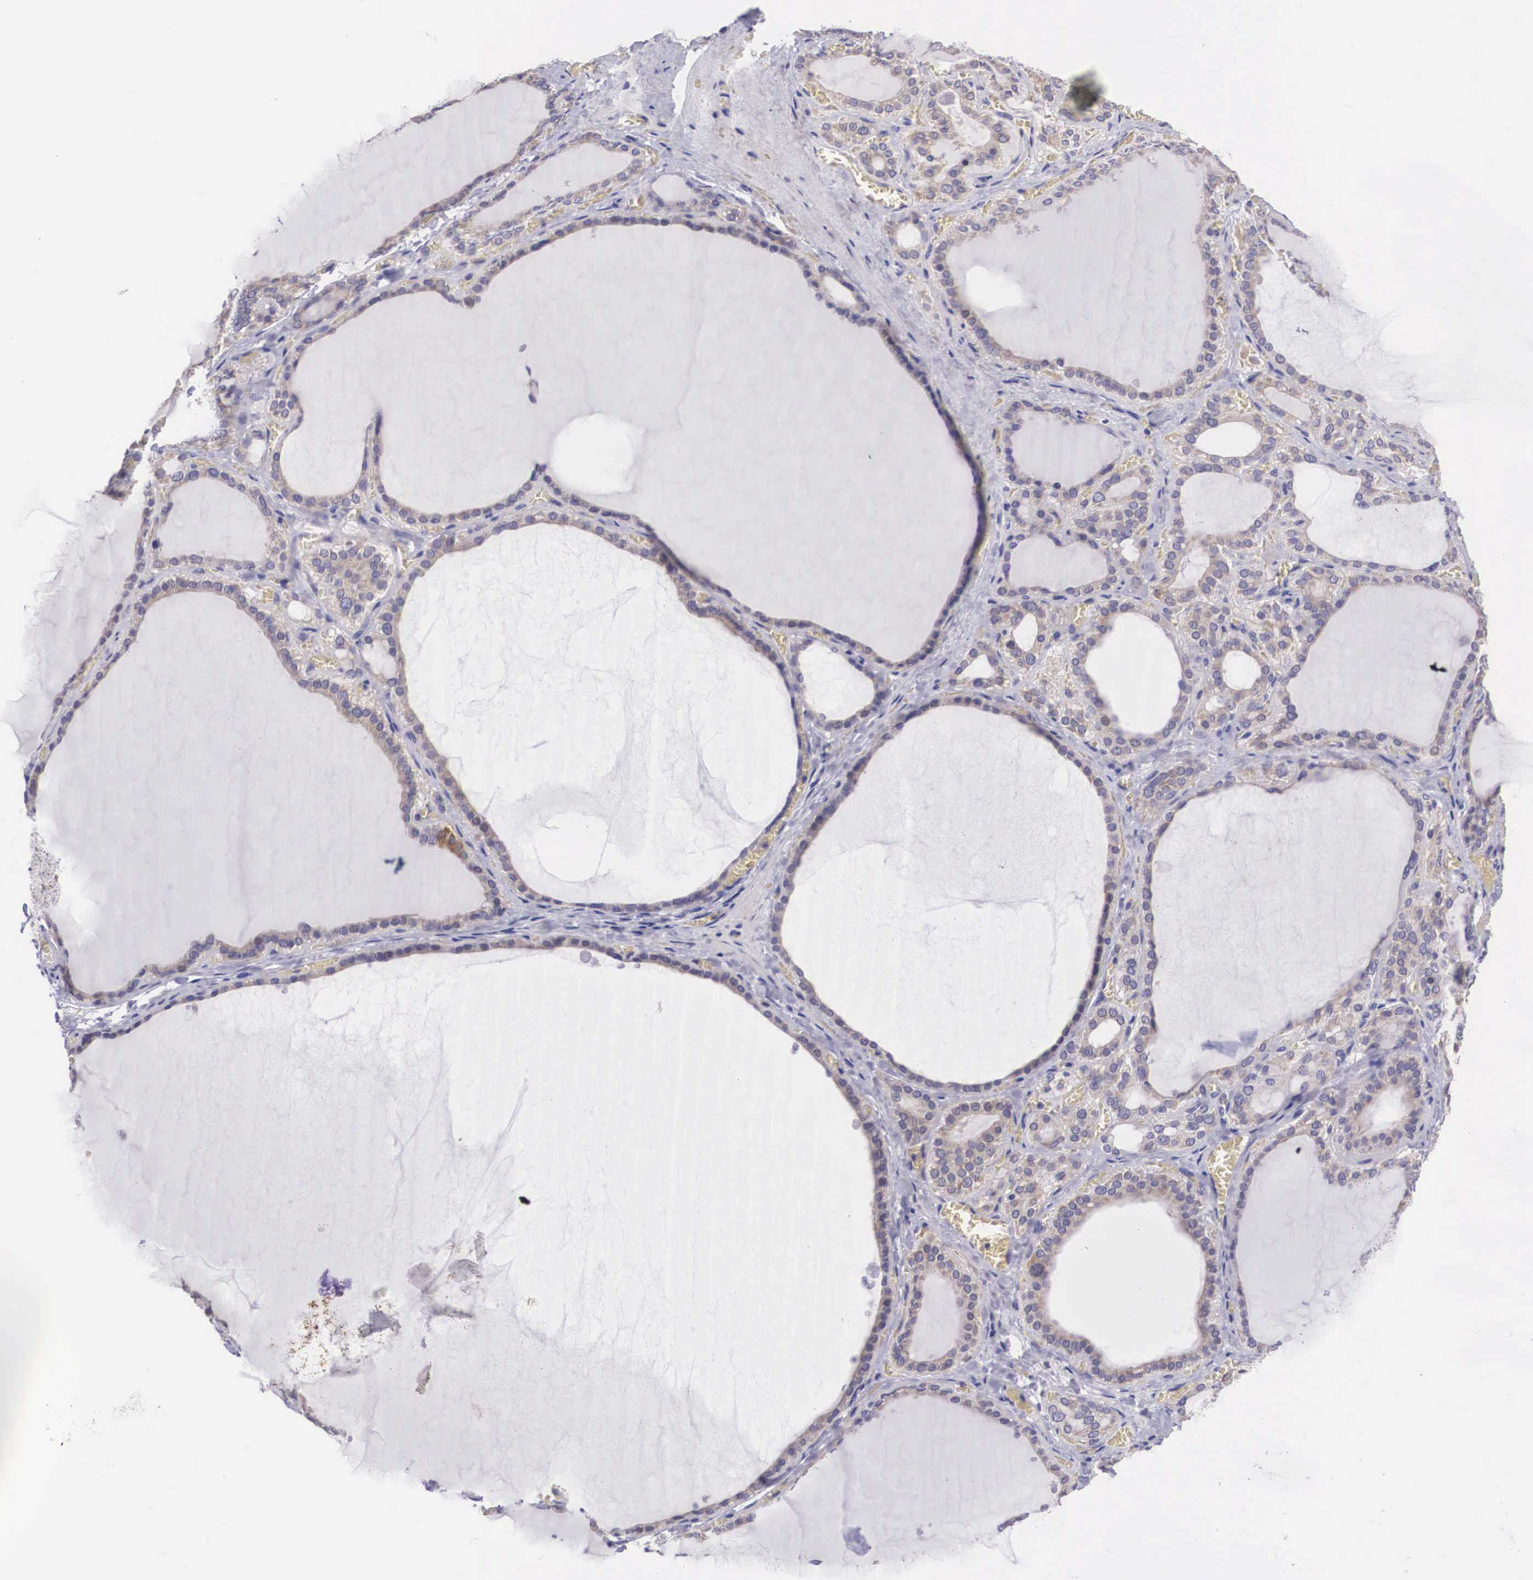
{"staining": {"intensity": "weak", "quantity": "25%-75%", "location": "cytoplasmic/membranous"}, "tissue": "thyroid gland", "cell_type": "Glandular cells", "image_type": "normal", "snomed": [{"axis": "morphology", "description": "Normal tissue, NOS"}, {"axis": "topography", "description": "Thyroid gland"}], "caption": "Immunohistochemical staining of unremarkable thyroid gland shows weak cytoplasmic/membranous protein staining in approximately 25%-75% of glandular cells.", "gene": "ARG2", "patient": {"sex": "female", "age": 55}}